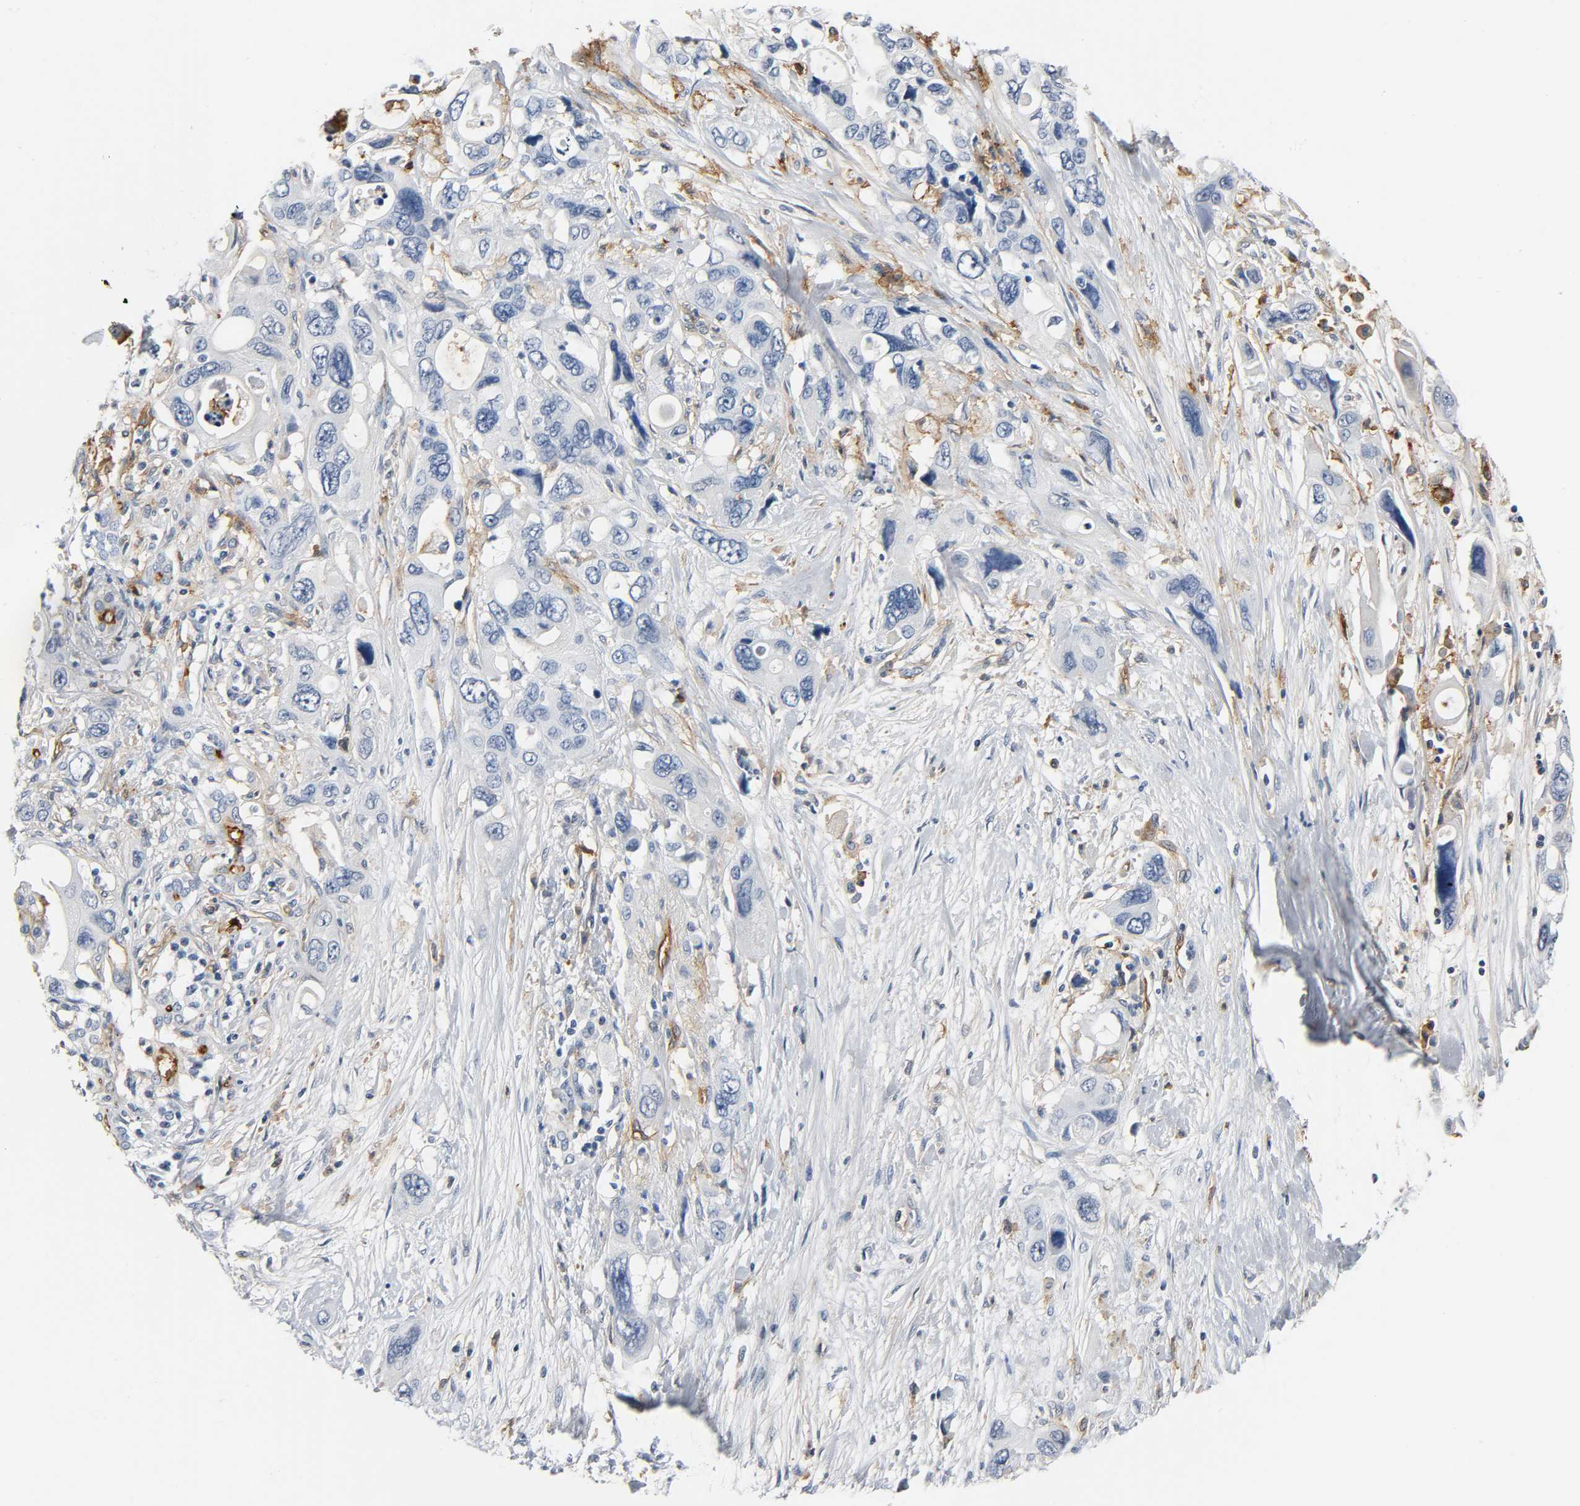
{"staining": {"intensity": "weak", "quantity": "<25%", "location": "cytoplasmic/membranous"}, "tissue": "pancreatic cancer", "cell_type": "Tumor cells", "image_type": "cancer", "snomed": [{"axis": "morphology", "description": "Adenocarcinoma, NOS"}, {"axis": "topography", "description": "Pancreas"}], "caption": "Immunohistochemical staining of pancreatic cancer exhibits no significant positivity in tumor cells. (DAB (3,3'-diaminobenzidine) immunohistochemistry (IHC), high magnification).", "gene": "ANPEP", "patient": {"sex": "male", "age": 46}}